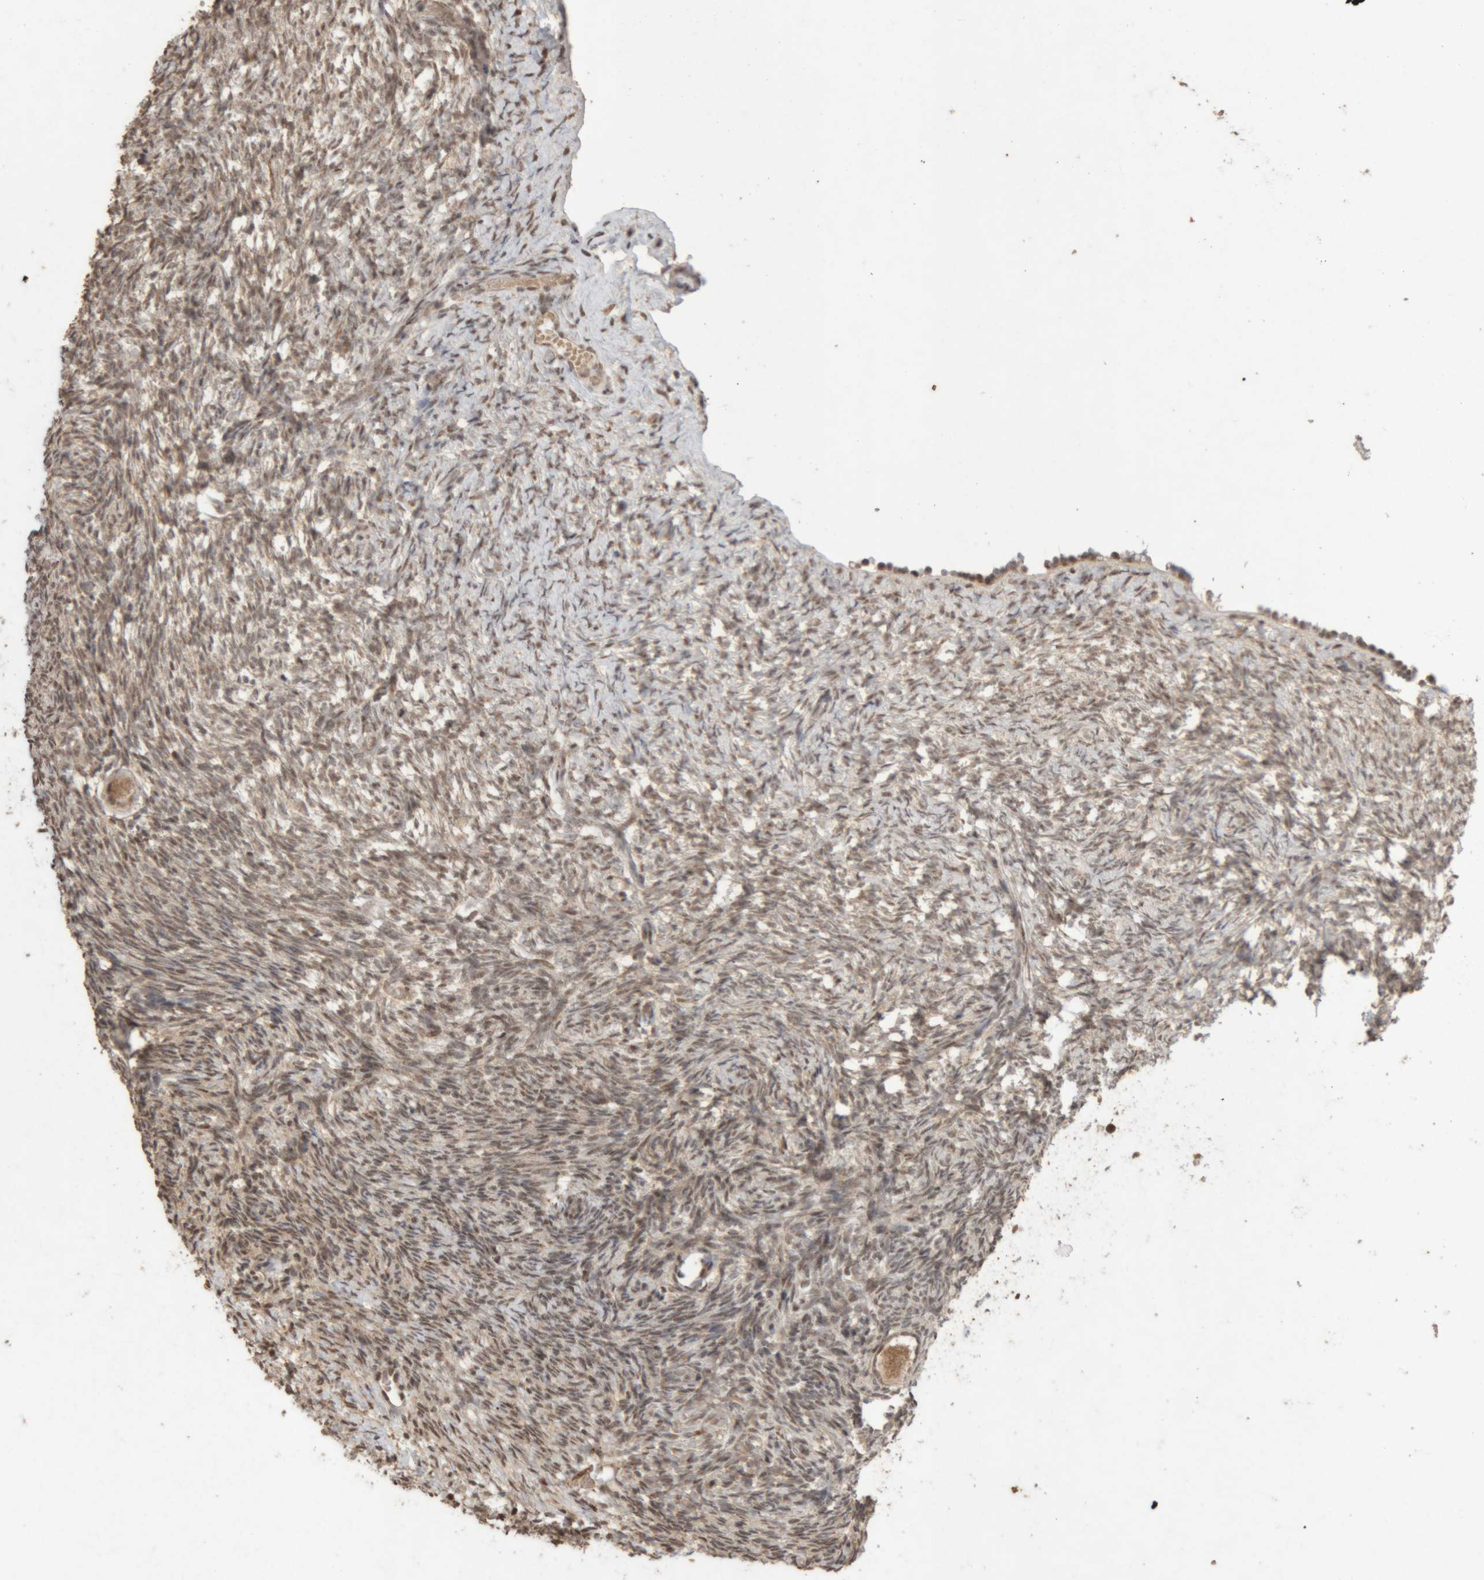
{"staining": {"intensity": "moderate", "quantity": ">75%", "location": "cytoplasmic/membranous"}, "tissue": "ovary", "cell_type": "Follicle cells", "image_type": "normal", "snomed": [{"axis": "morphology", "description": "Normal tissue, NOS"}, {"axis": "topography", "description": "Ovary"}], "caption": "Immunohistochemical staining of benign ovary reveals medium levels of moderate cytoplasmic/membranous staining in approximately >75% of follicle cells.", "gene": "KEAP1", "patient": {"sex": "female", "age": 34}}